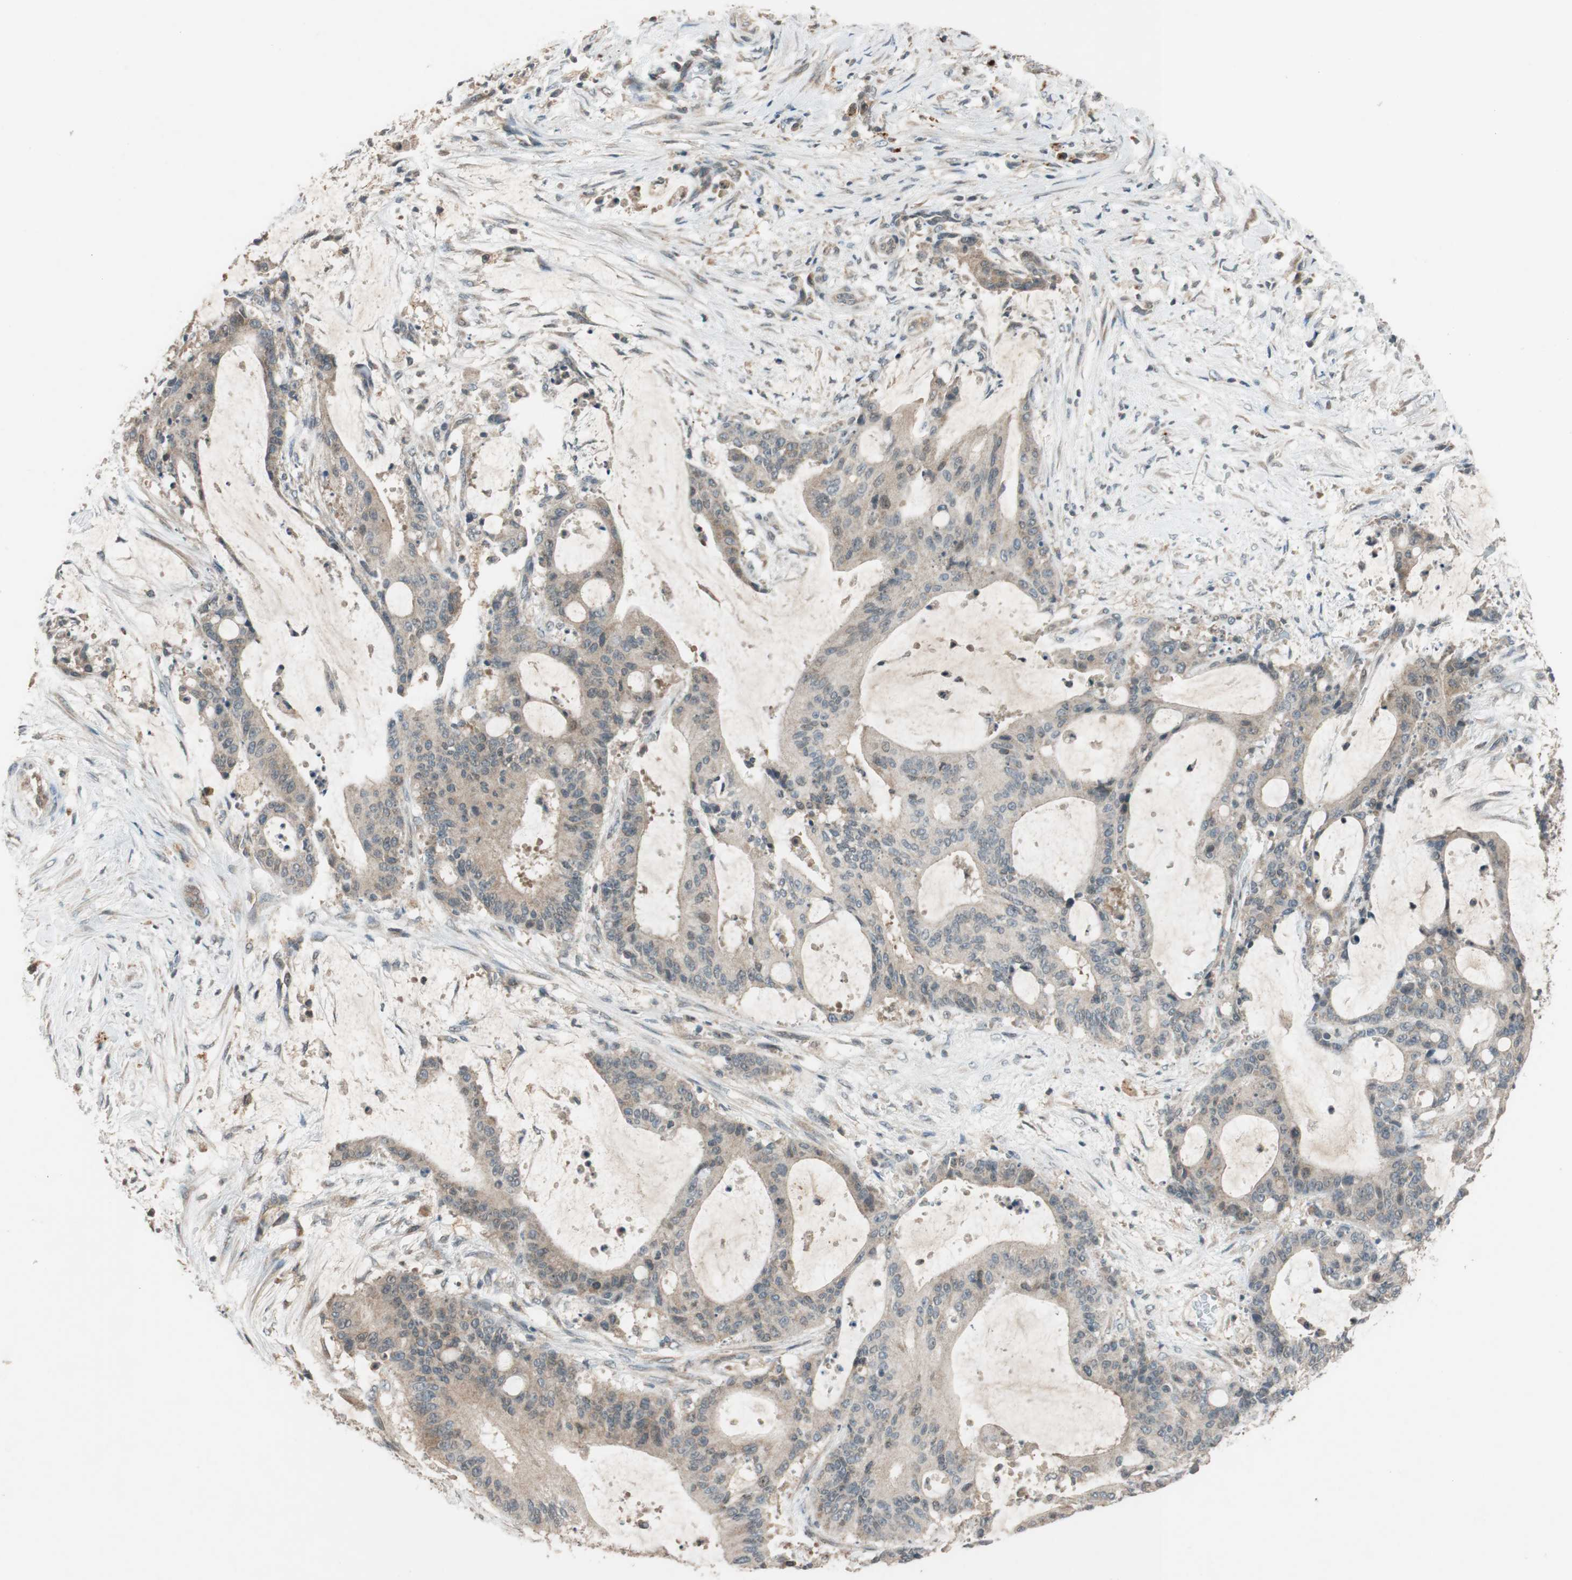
{"staining": {"intensity": "weak", "quantity": ">75%", "location": "cytoplasmic/membranous"}, "tissue": "liver cancer", "cell_type": "Tumor cells", "image_type": "cancer", "snomed": [{"axis": "morphology", "description": "Cholangiocarcinoma"}, {"axis": "topography", "description": "Liver"}], "caption": "High-power microscopy captured an IHC histopathology image of liver cholangiocarcinoma, revealing weak cytoplasmic/membranous staining in about >75% of tumor cells.", "gene": "GLB1", "patient": {"sex": "female", "age": 73}}